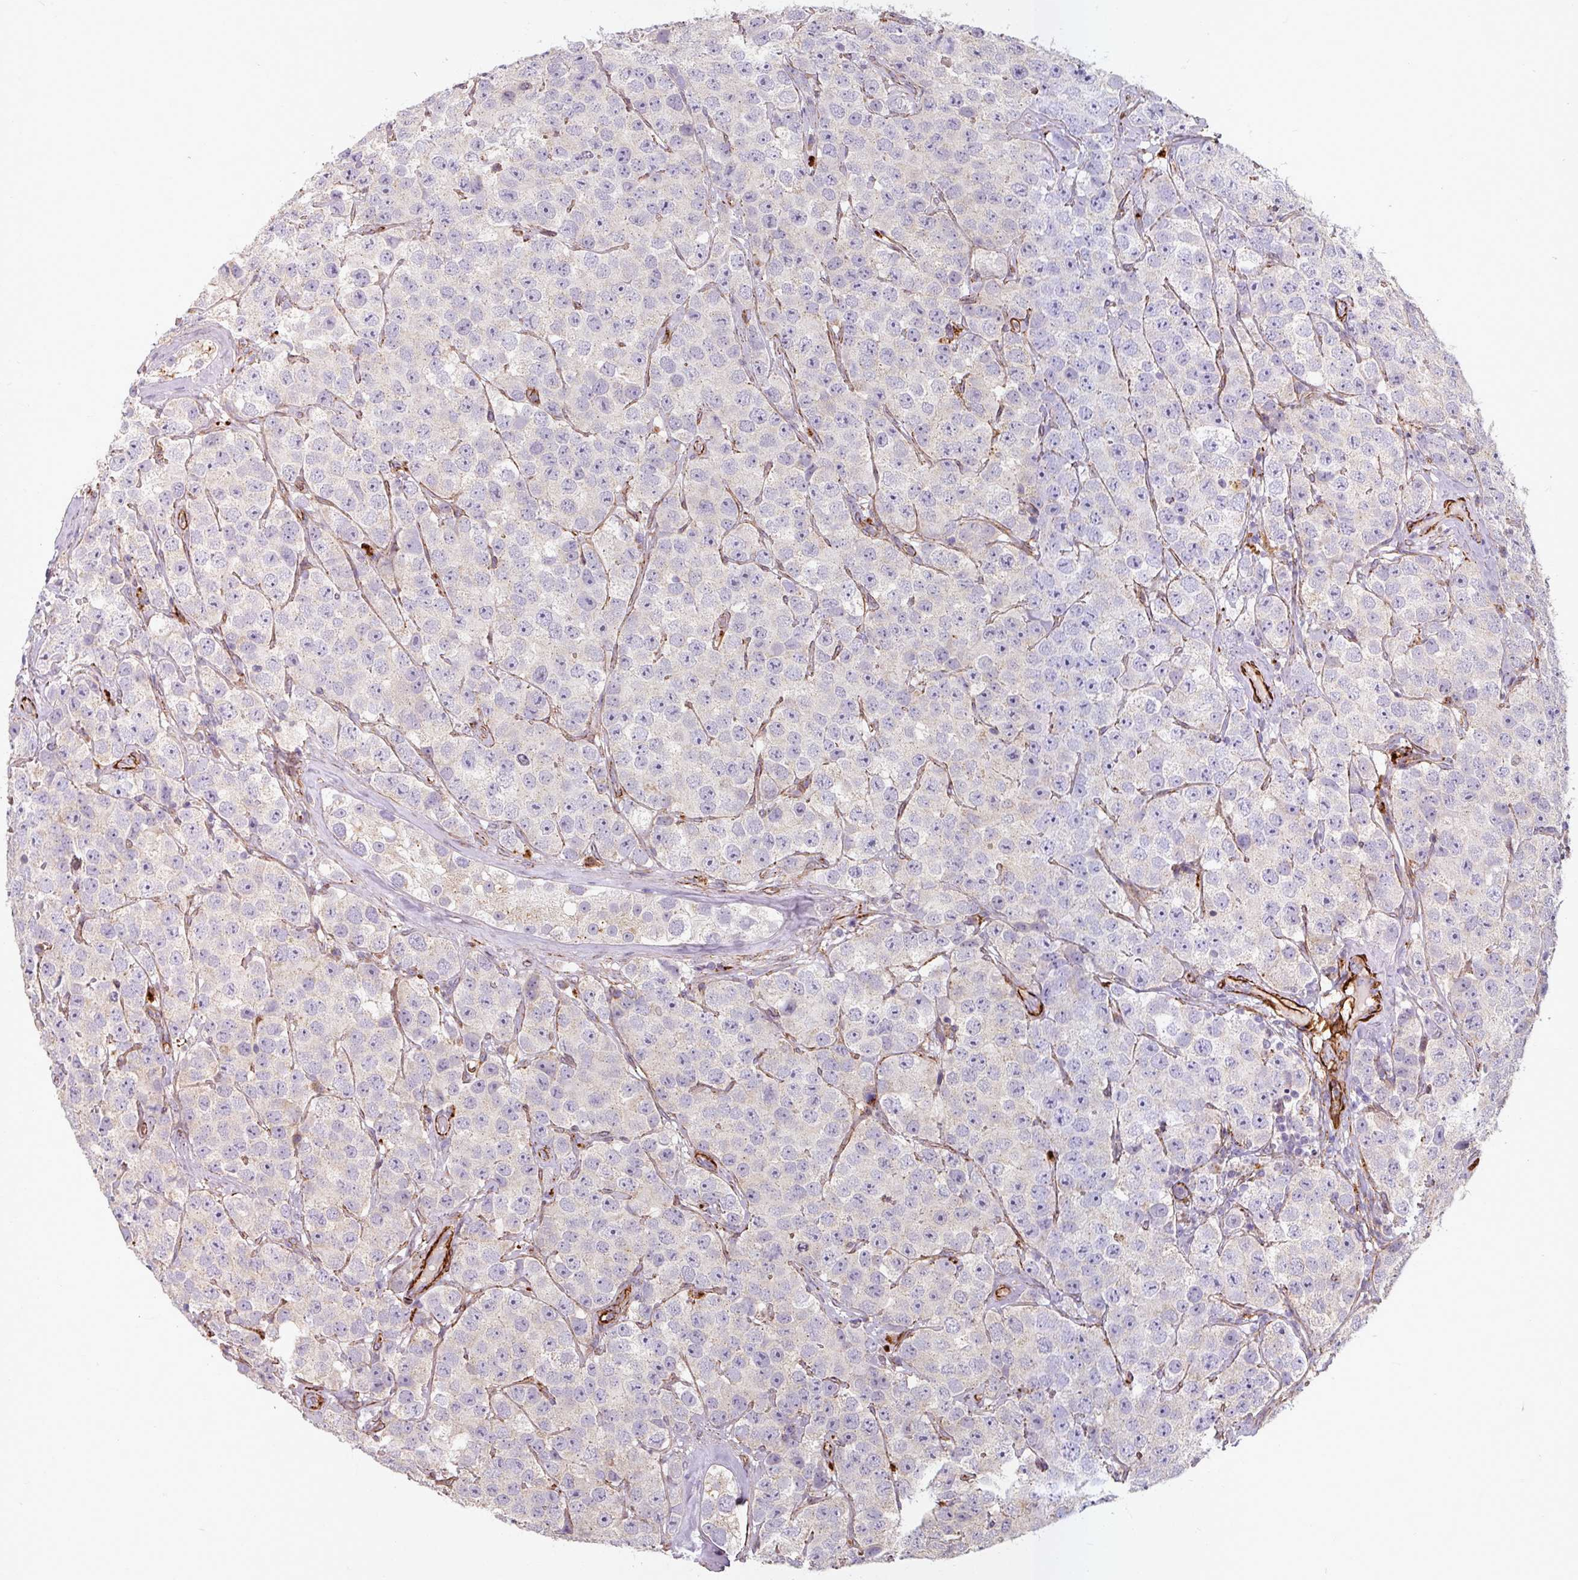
{"staining": {"intensity": "negative", "quantity": "none", "location": "none"}, "tissue": "testis cancer", "cell_type": "Tumor cells", "image_type": "cancer", "snomed": [{"axis": "morphology", "description": "Seminoma, NOS"}, {"axis": "topography", "description": "Testis"}], "caption": "This is a image of immunohistochemistry (IHC) staining of testis cancer (seminoma), which shows no staining in tumor cells. Brightfield microscopy of immunohistochemistry stained with DAB (brown) and hematoxylin (blue), captured at high magnification.", "gene": "MRPS5", "patient": {"sex": "male", "age": 28}}